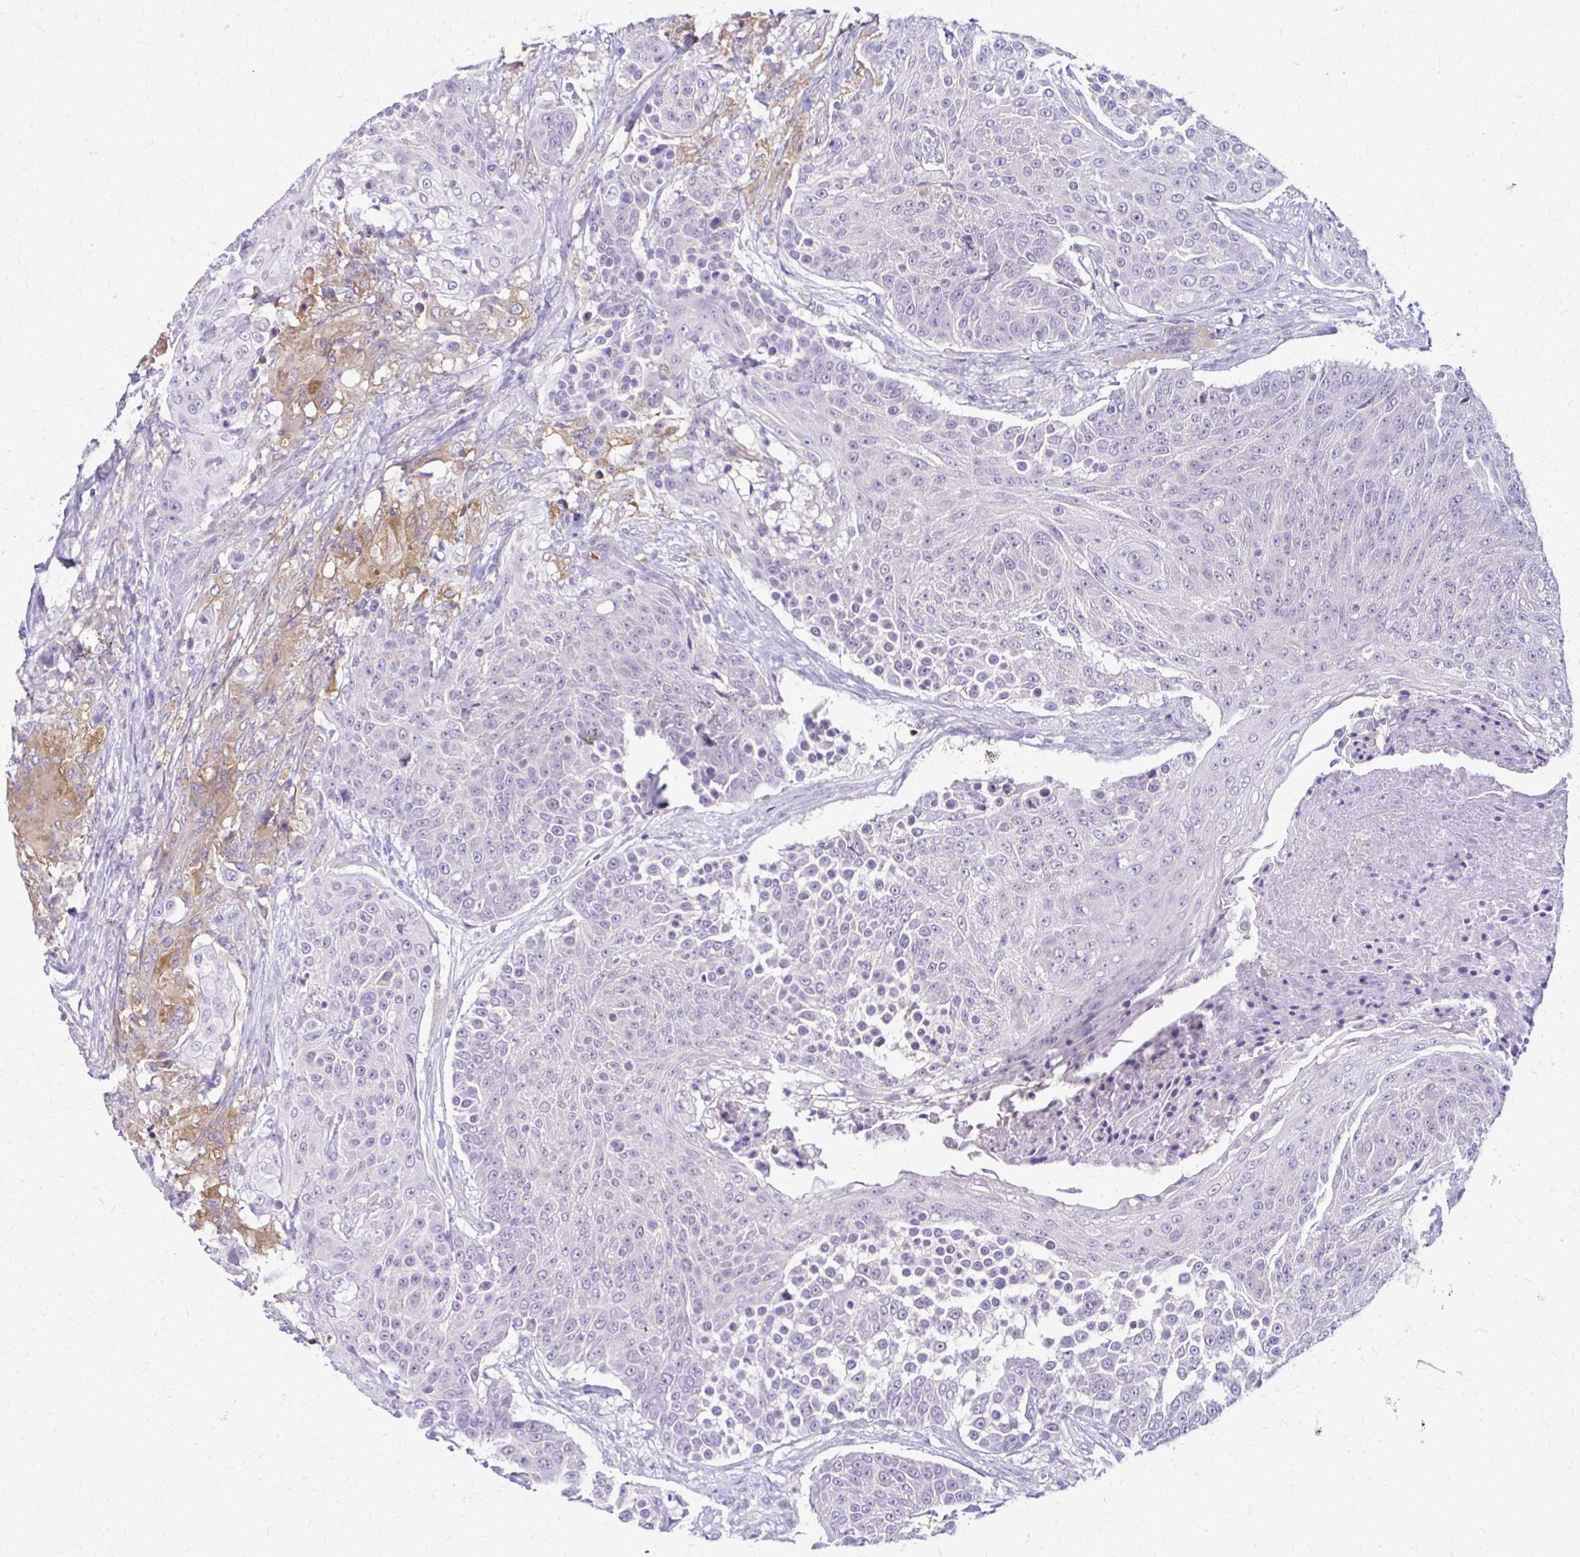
{"staining": {"intensity": "moderate", "quantity": "<25%", "location": "cytoplasmic/membranous"}, "tissue": "urothelial cancer", "cell_type": "Tumor cells", "image_type": "cancer", "snomed": [{"axis": "morphology", "description": "Urothelial carcinoma, High grade"}, {"axis": "topography", "description": "Urinary bladder"}], "caption": "A brown stain labels moderate cytoplasmic/membranous expression of a protein in high-grade urothelial carcinoma tumor cells.", "gene": "PIK3AP1", "patient": {"sex": "female", "age": 63}}